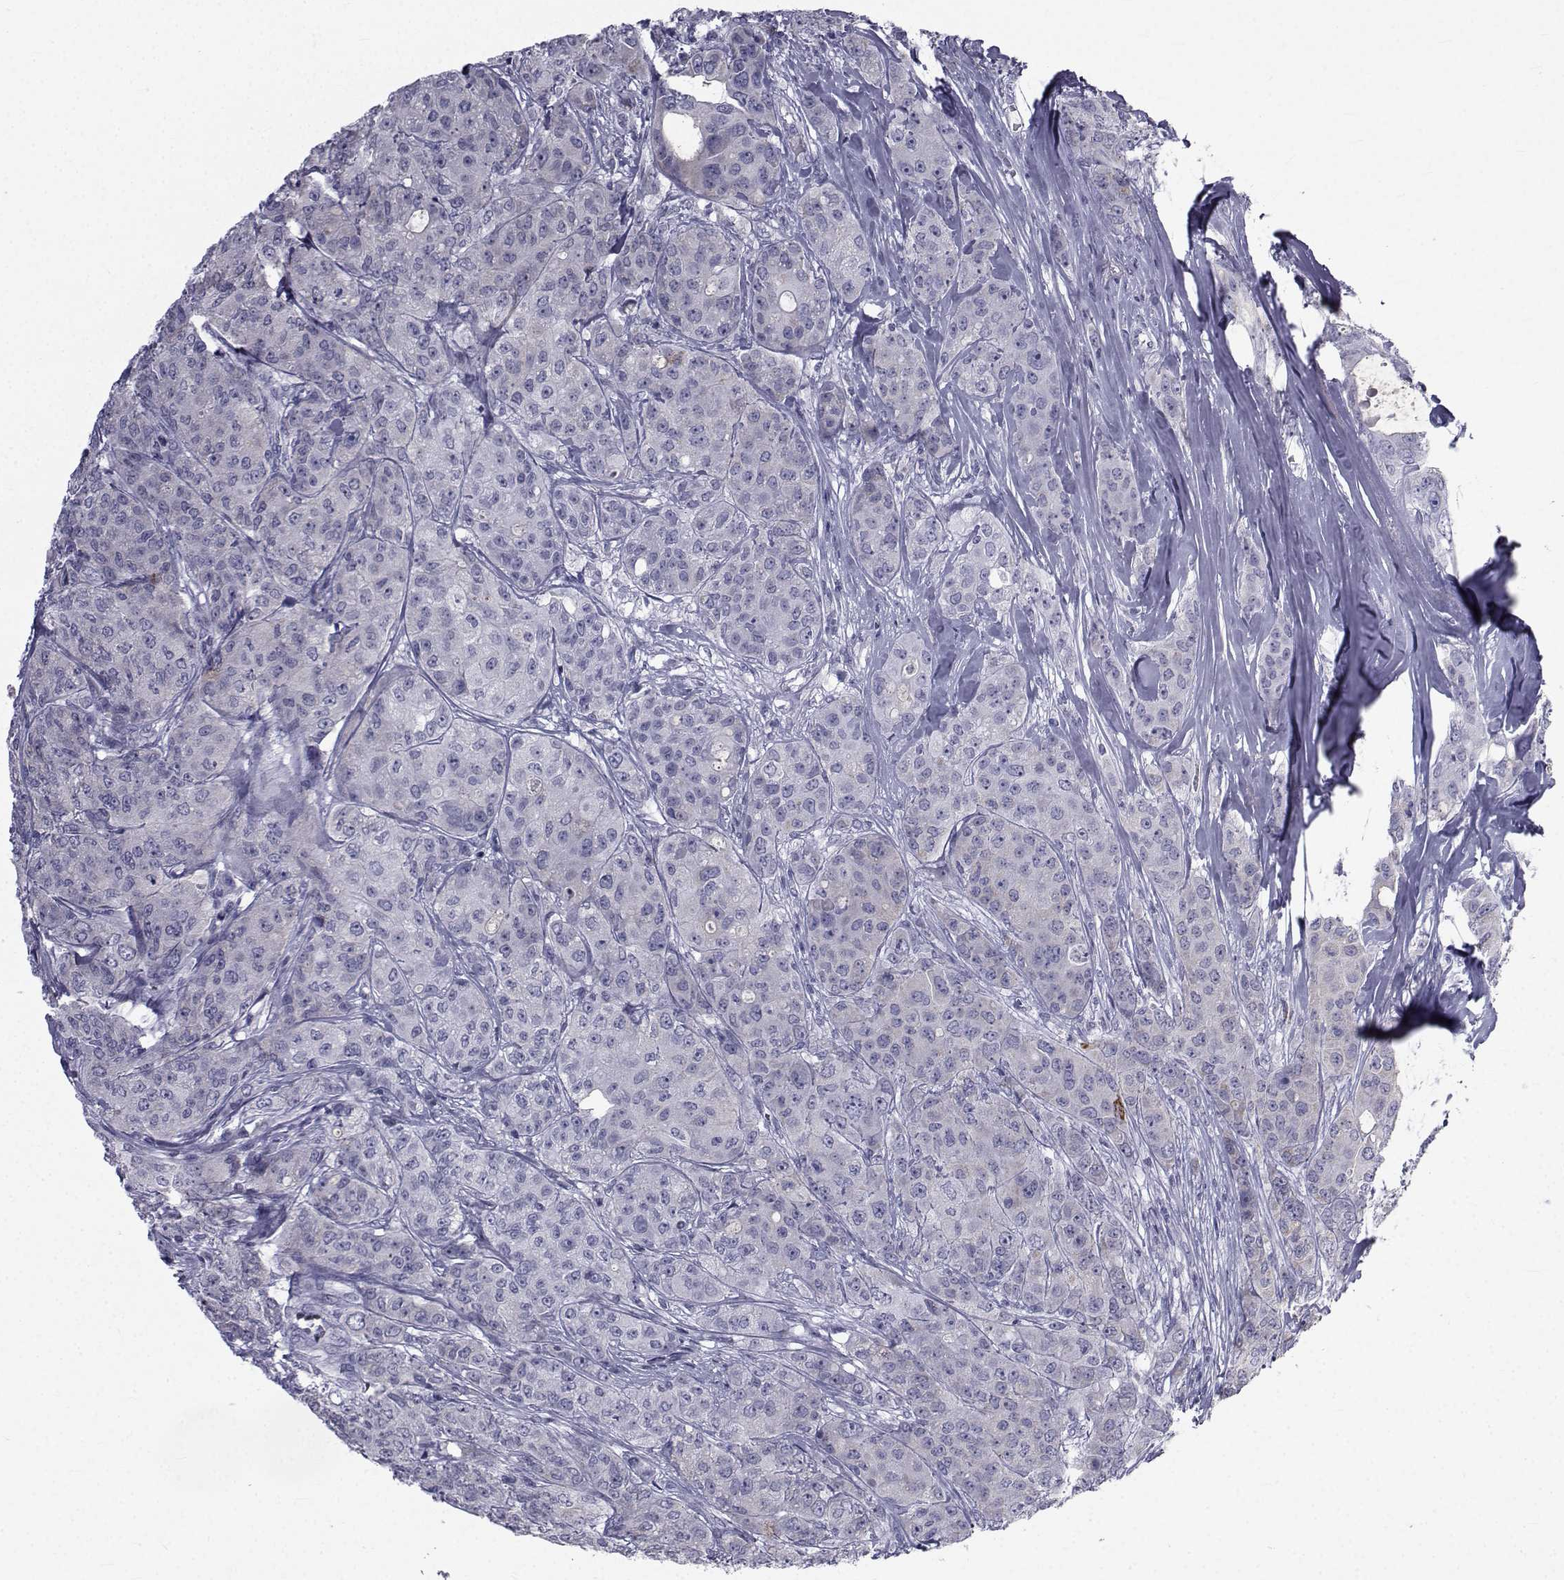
{"staining": {"intensity": "weak", "quantity": "<25%", "location": "cytoplasmic/membranous"}, "tissue": "breast cancer", "cell_type": "Tumor cells", "image_type": "cancer", "snomed": [{"axis": "morphology", "description": "Duct carcinoma"}, {"axis": "topography", "description": "Breast"}], "caption": "This is a micrograph of immunohistochemistry staining of breast cancer (infiltrating ductal carcinoma), which shows no positivity in tumor cells. Nuclei are stained in blue.", "gene": "FDXR", "patient": {"sex": "female", "age": 43}}